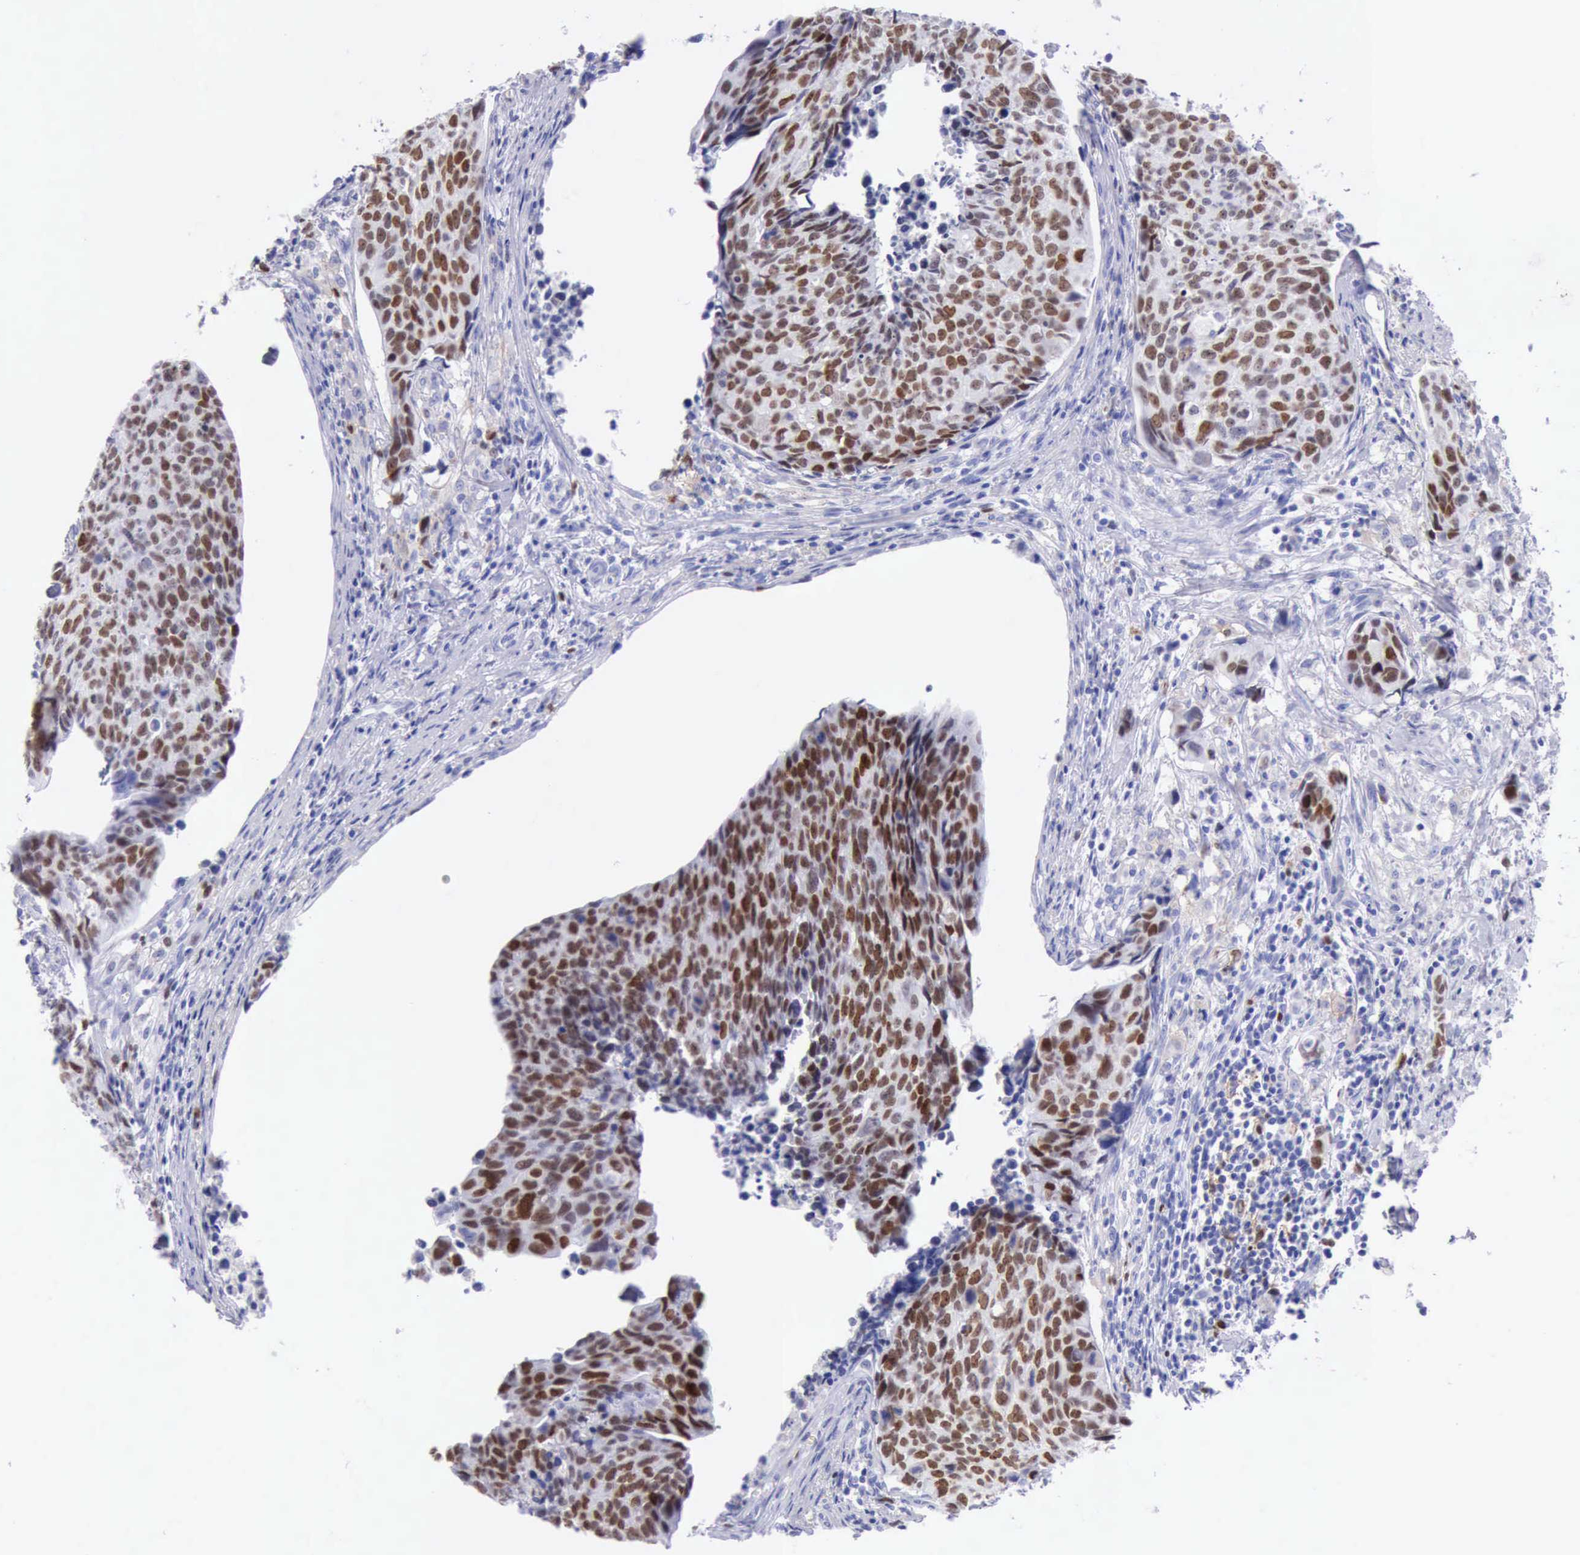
{"staining": {"intensity": "strong", "quantity": ">75%", "location": "nuclear"}, "tissue": "urothelial cancer", "cell_type": "Tumor cells", "image_type": "cancer", "snomed": [{"axis": "morphology", "description": "Urothelial carcinoma, High grade"}, {"axis": "topography", "description": "Urinary bladder"}], "caption": "Human urothelial cancer stained with a protein marker demonstrates strong staining in tumor cells.", "gene": "MCM2", "patient": {"sex": "male", "age": 81}}